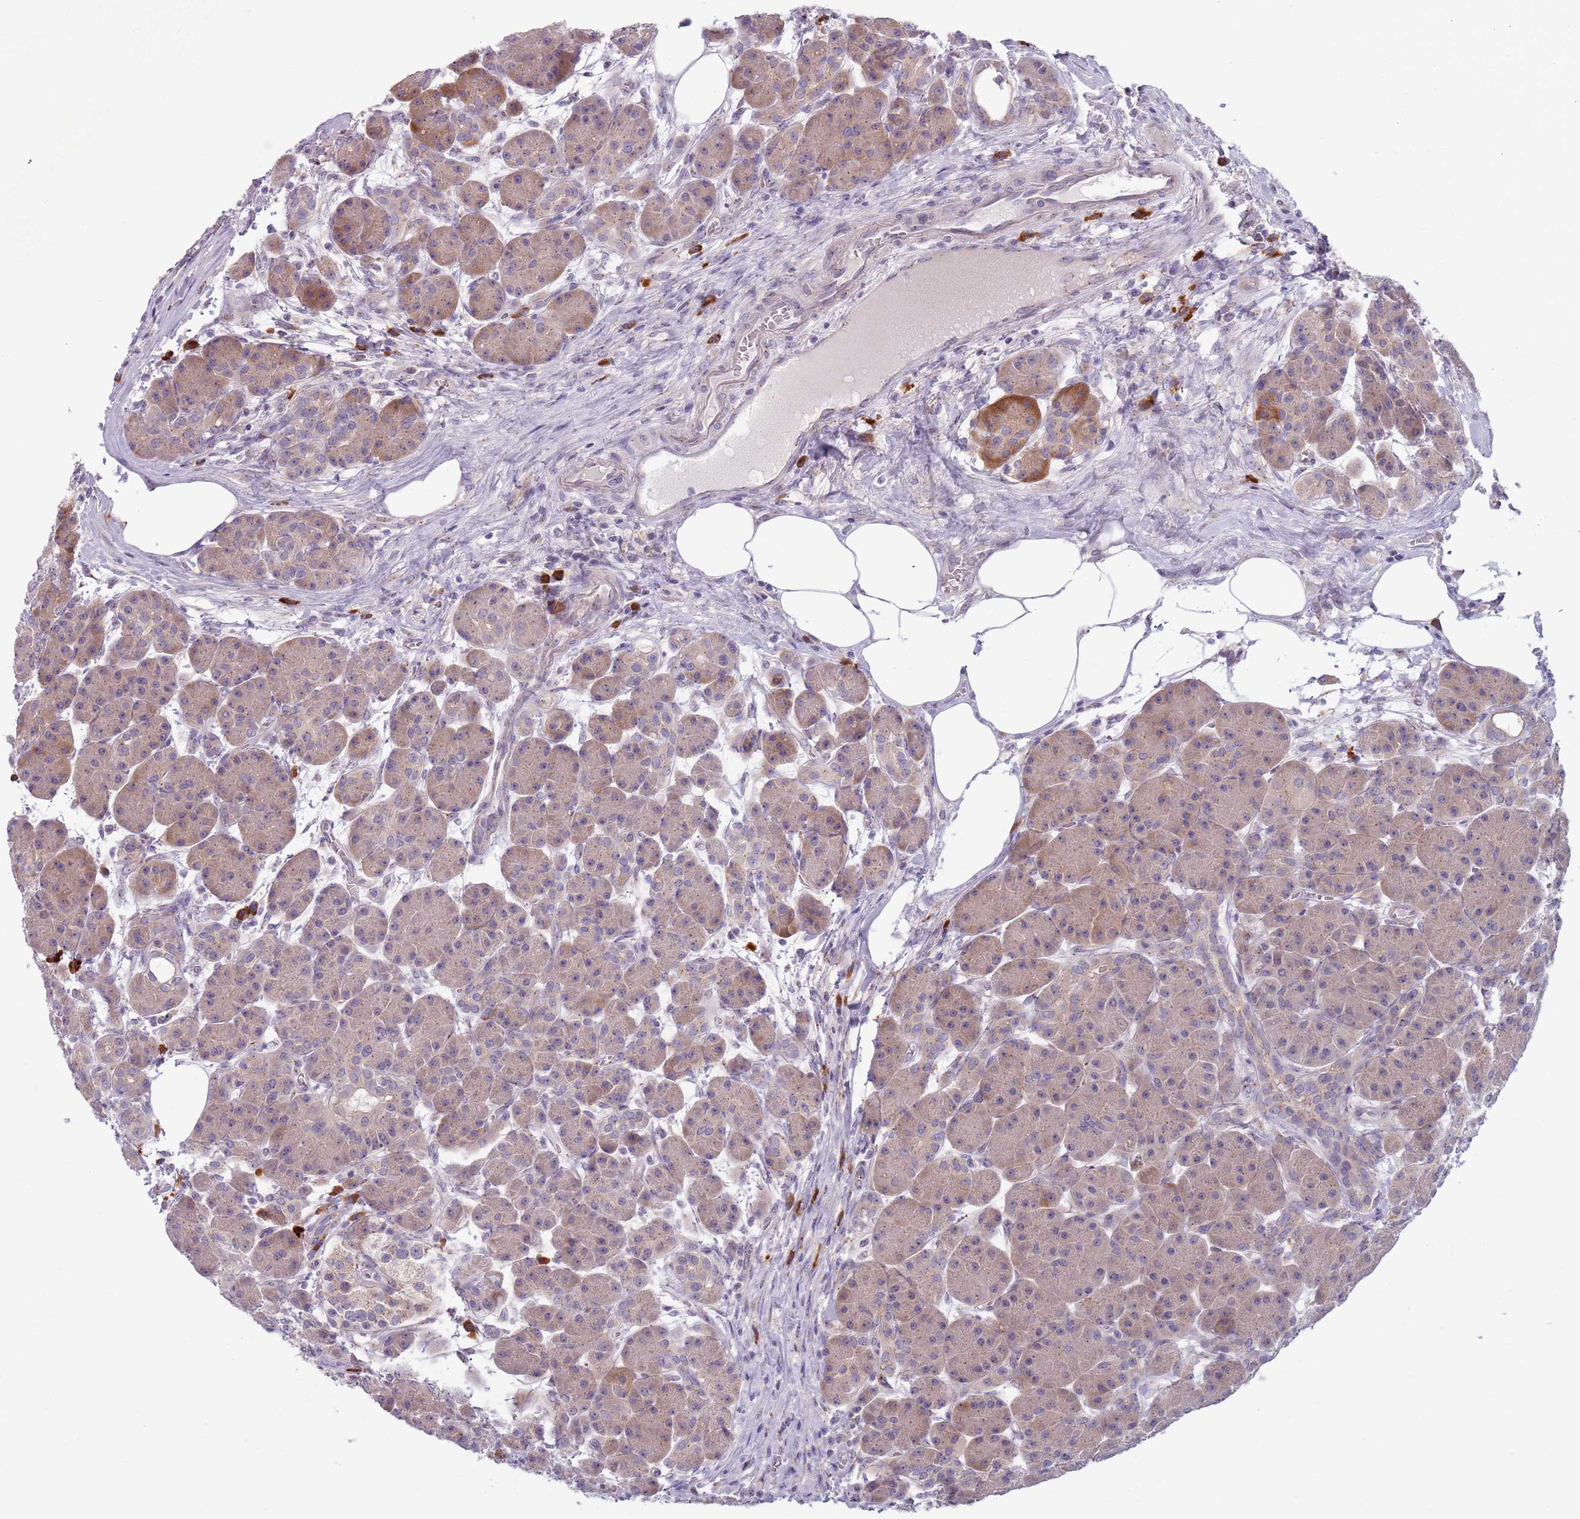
{"staining": {"intensity": "strong", "quantity": "<25%", "location": "cytoplasmic/membranous"}, "tissue": "pancreas", "cell_type": "Exocrine glandular cells", "image_type": "normal", "snomed": [{"axis": "morphology", "description": "Normal tissue, NOS"}, {"axis": "topography", "description": "Pancreas"}], "caption": "Immunohistochemical staining of benign pancreas demonstrates strong cytoplasmic/membranous protein expression in approximately <25% of exocrine glandular cells. The staining was performed using DAB to visualize the protein expression in brown, while the nuclei were stained in blue with hematoxylin (Magnification: 20x).", "gene": "LTB", "patient": {"sex": "male", "age": 63}}